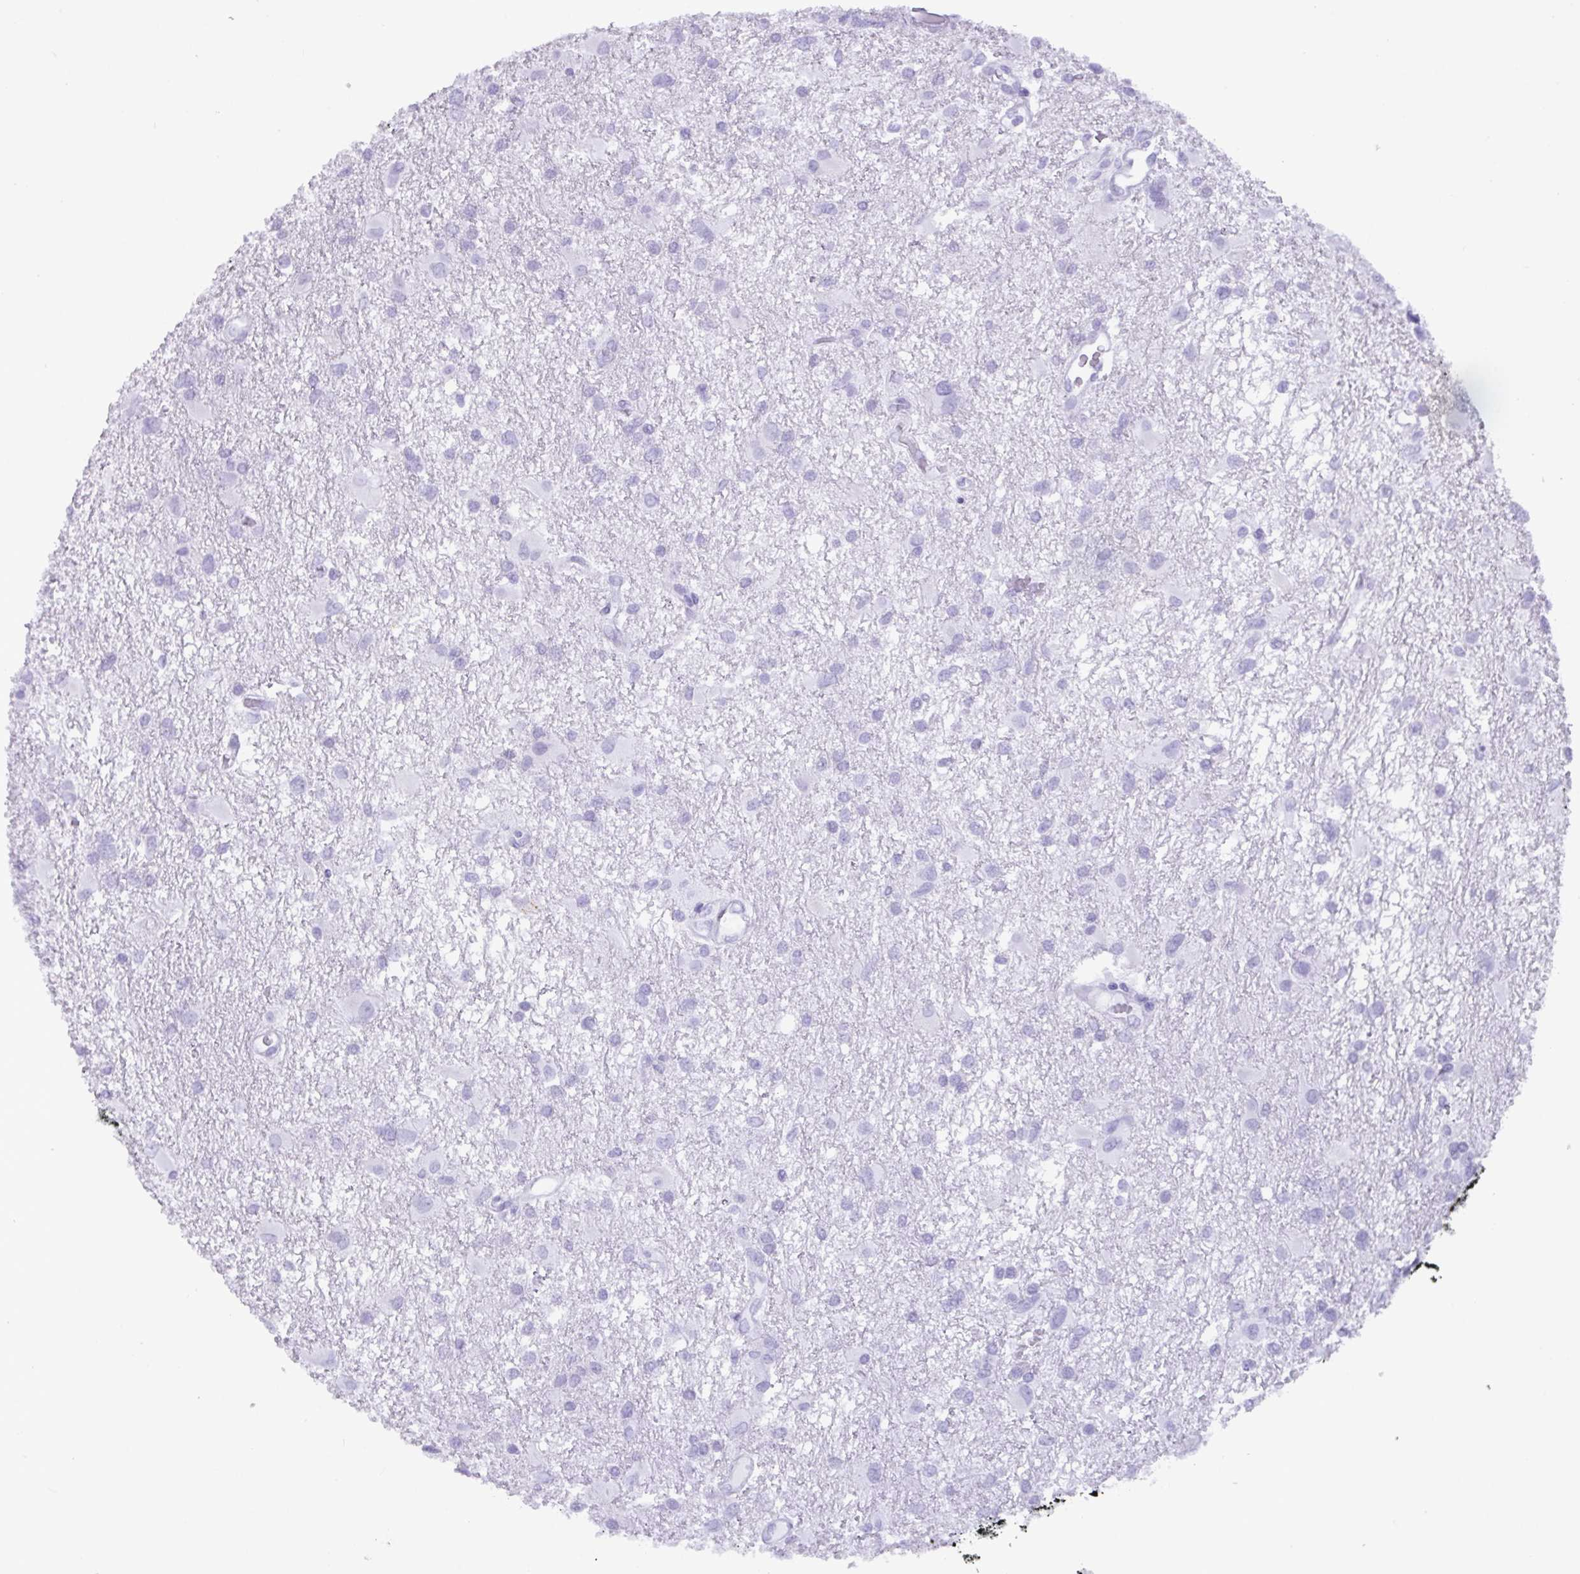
{"staining": {"intensity": "negative", "quantity": "none", "location": "none"}, "tissue": "glioma", "cell_type": "Tumor cells", "image_type": "cancer", "snomed": [{"axis": "morphology", "description": "Glioma, malignant, High grade"}, {"axis": "topography", "description": "Brain"}], "caption": "Photomicrograph shows no significant protein staining in tumor cells of high-grade glioma (malignant). (Brightfield microscopy of DAB immunohistochemistry at high magnification).", "gene": "C4orf33", "patient": {"sex": "male", "age": 53}}